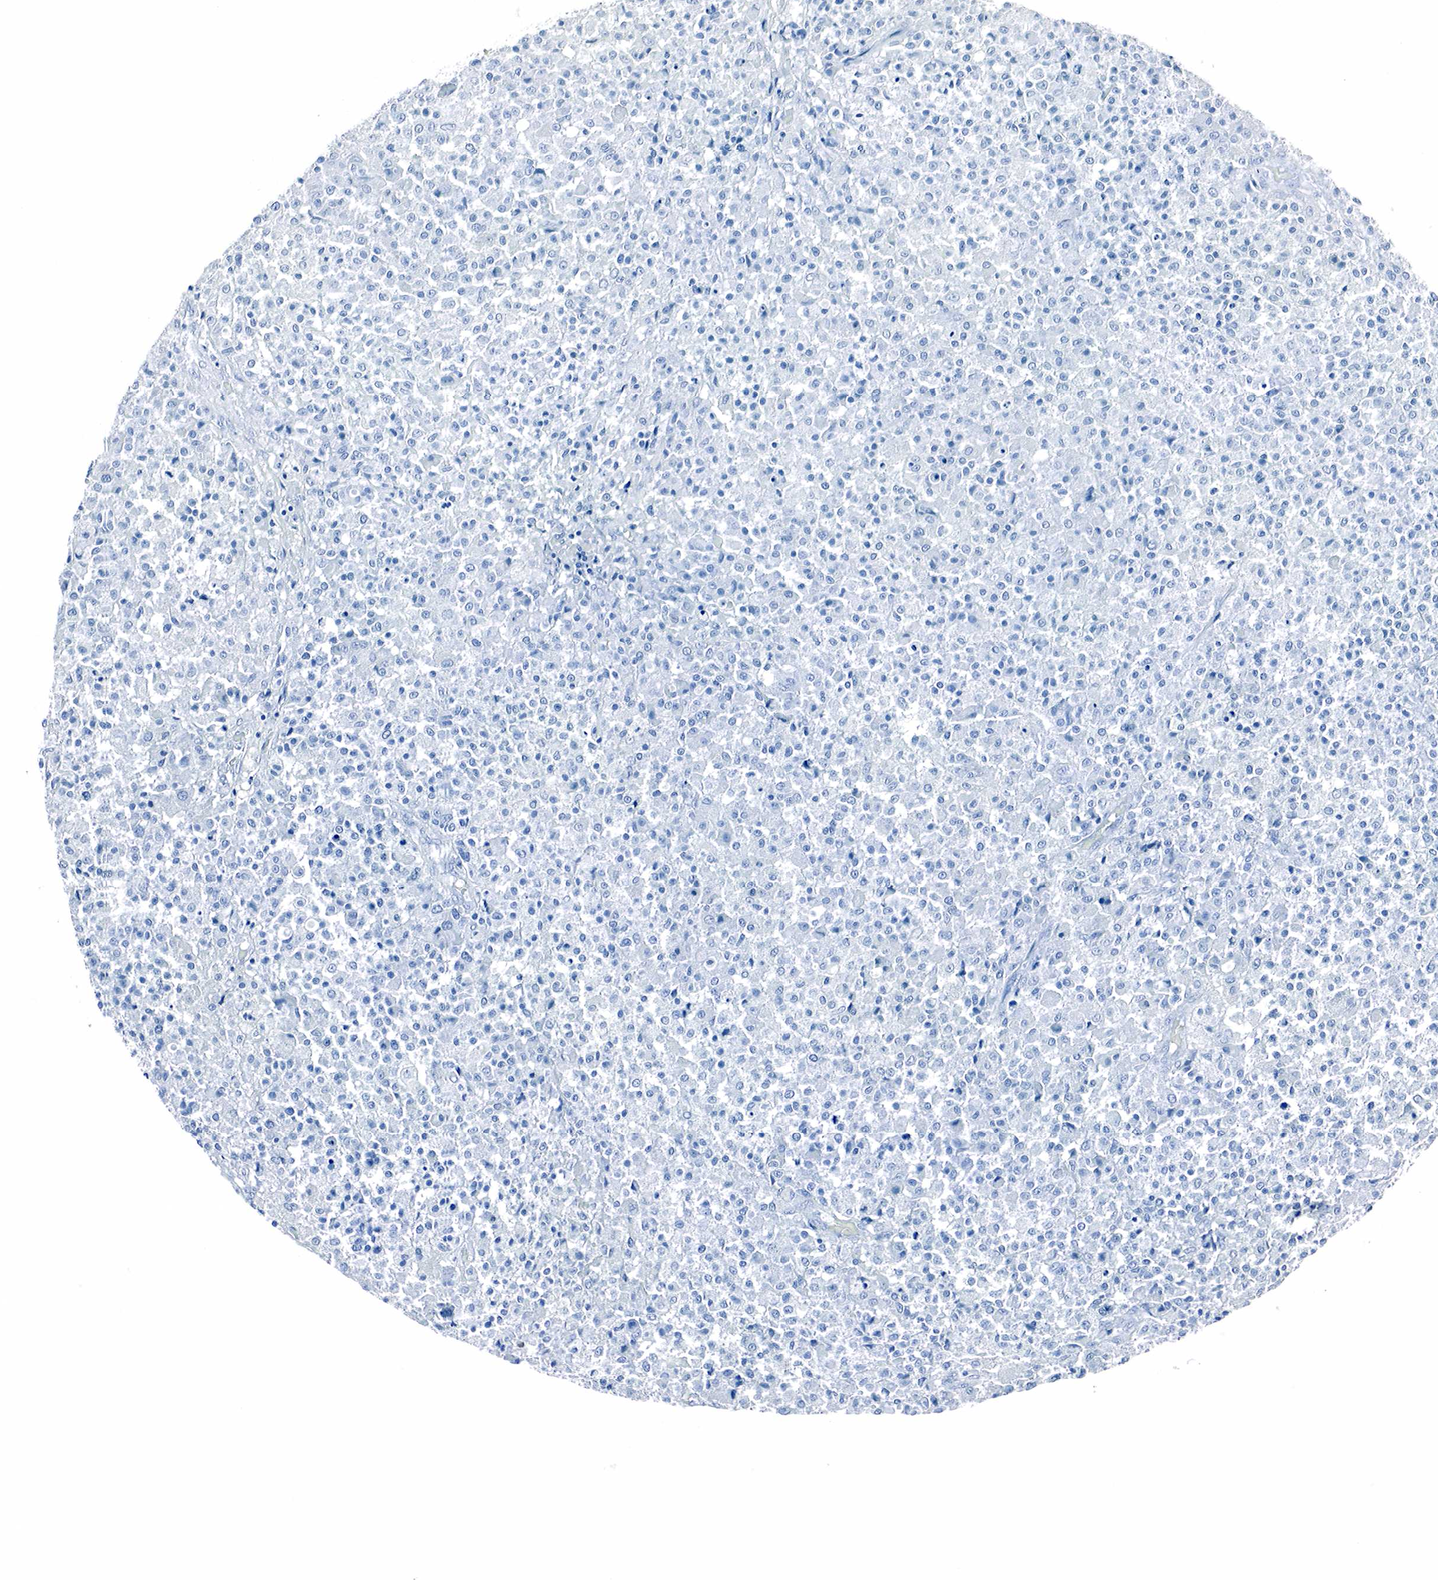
{"staining": {"intensity": "negative", "quantity": "none", "location": "none"}, "tissue": "testis cancer", "cell_type": "Tumor cells", "image_type": "cancer", "snomed": [{"axis": "morphology", "description": "Seminoma, NOS"}, {"axis": "topography", "description": "Testis"}], "caption": "Immunohistochemical staining of human seminoma (testis) displays no significant staining in tumor cells. Brightfield microscopy of immunohistochemistry (IHC) stained with DAB (3,3'-diaminobenzidine) (brown) and hematoxylin (blue), captured at high magnification.", "gene": "GAST", "patient": {"sex": "male", "age": 59}}